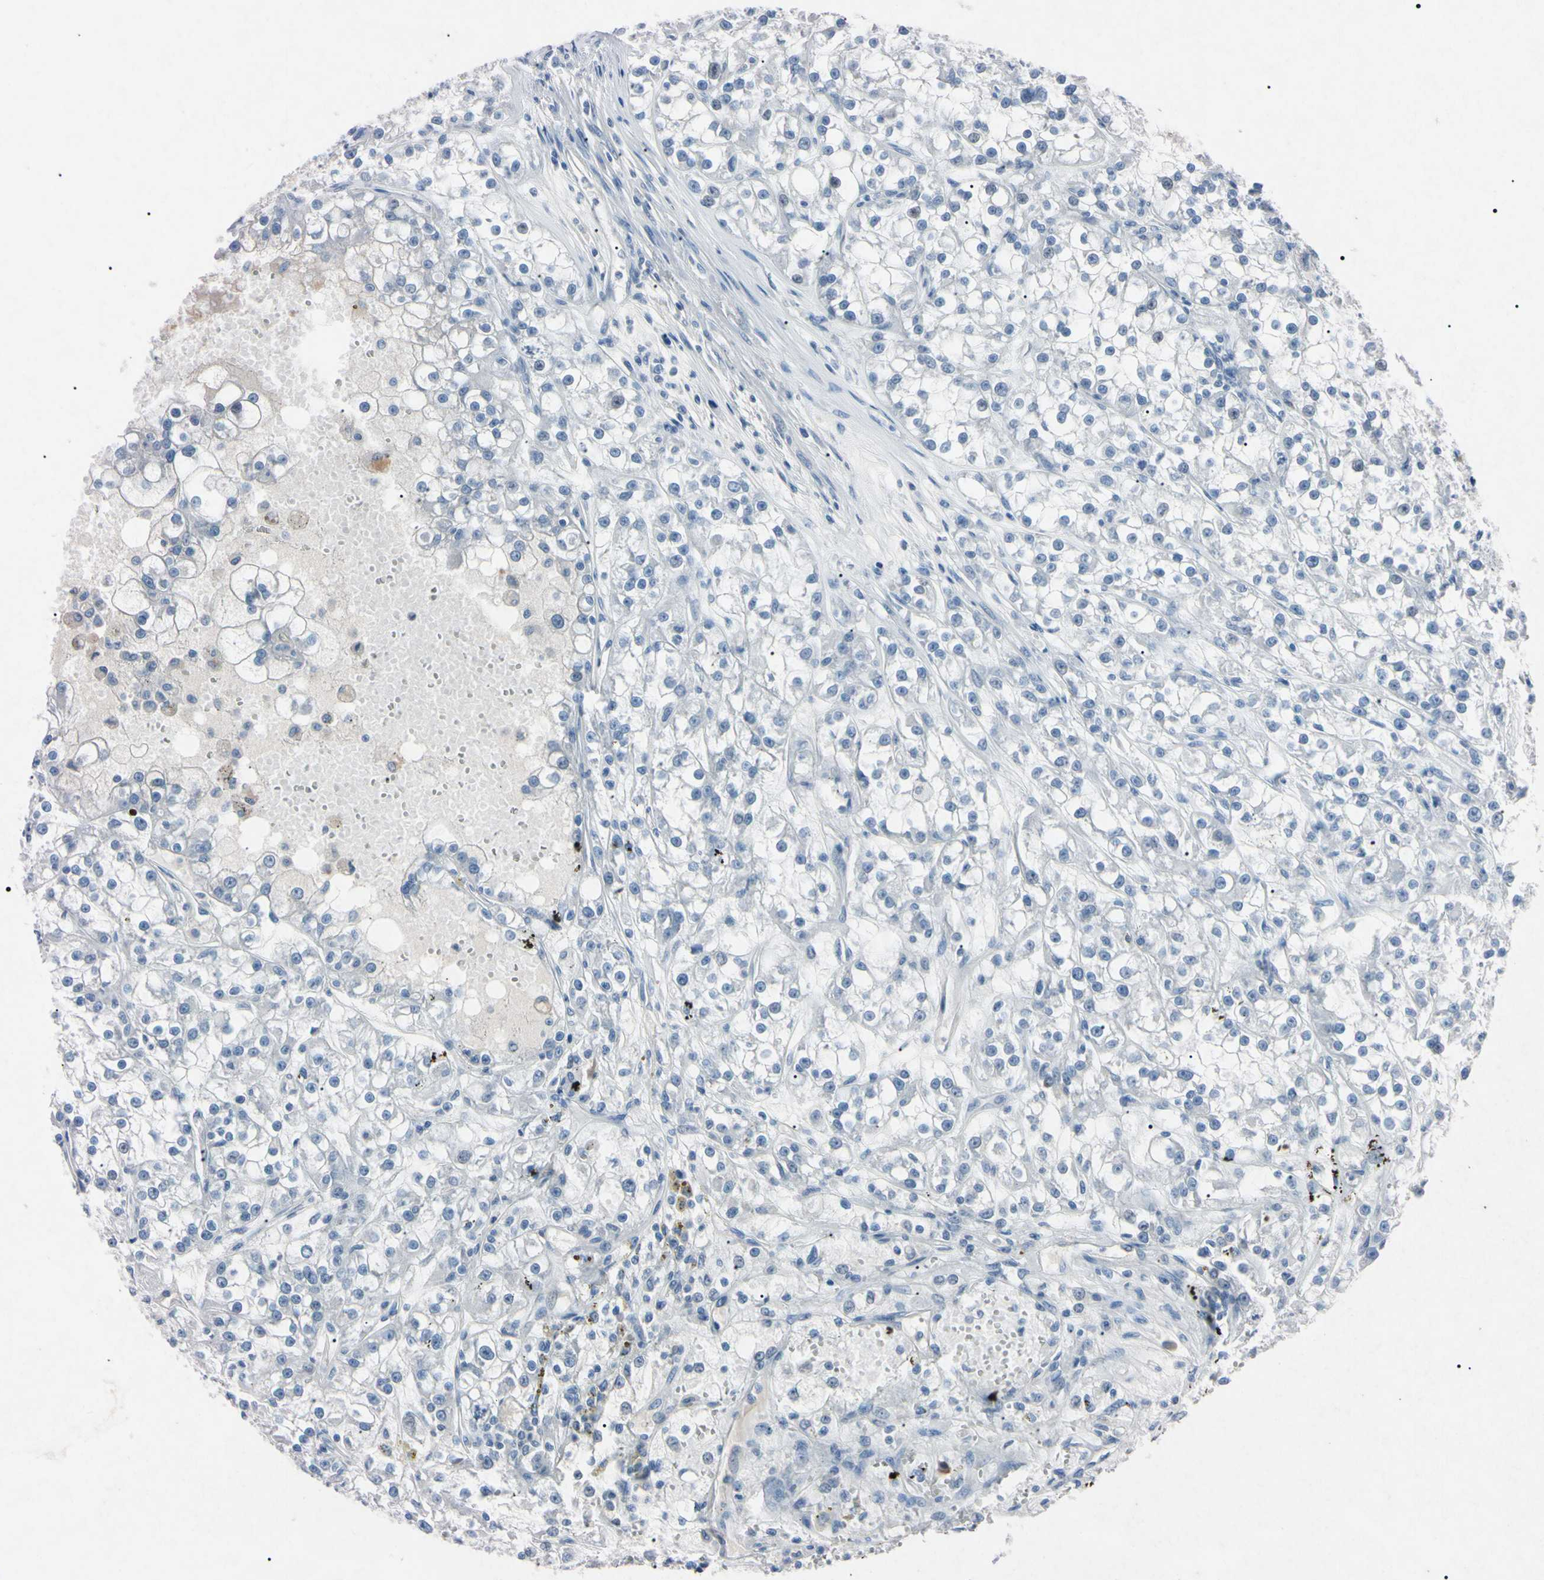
{"staining": {"intensity": "negative", "quantity": "none", "location": "none"}, "tissue": "renal cancer", "cell_type": "Tumor cells", "image_type": "cancer", "snomed": [{"axis": "morphology", "description": "Adenocarcinoma, NOS"}, {"axis": "topography", "description": "Kidney"}], "caption": "Renal adenocarcinoma was stained to show a protein in brown. There is no significant expression in tumor cells.", "gene": "ELN", "patient": {"sex": "female", "age": 52}}